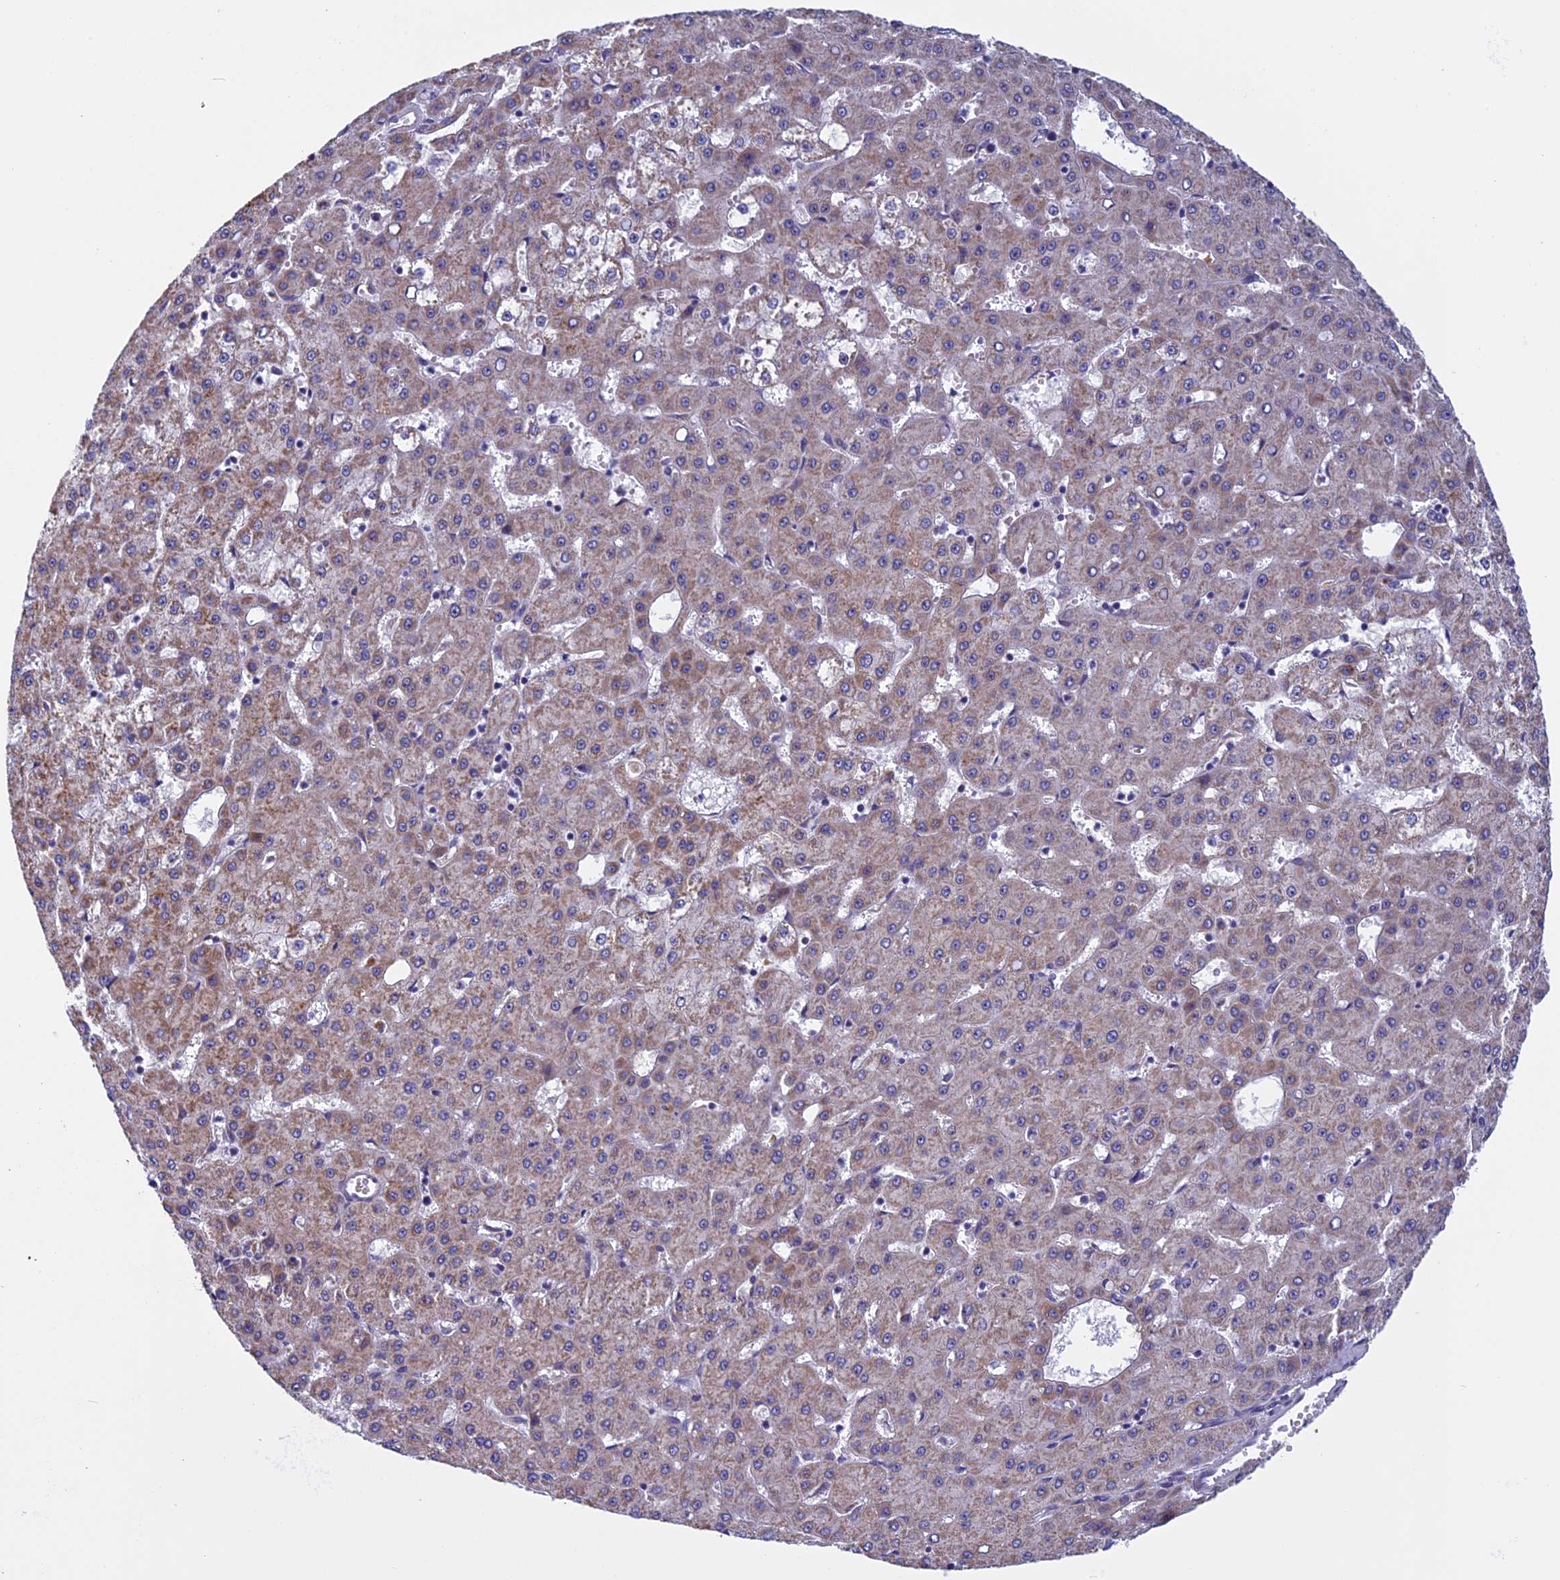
{"staining": {"intensity": "weak", "quantity": ">75%", "location": "cytoplasmic/membranous"}, "tissue": "liver cancer", "cell_type": "Tumor cells", "image_type": "cancer", "snomed": [{"axis": "morphology", "description": "Carcinoma, Hepatocellular, NOS"}, {"axis": "topography", "description": "Liver"}], "caption": "Protein expression analysis of liver cancer (hepatocellular carcinoma) demonstrates weak cytoplasmic/membranous expression in about >75% of tumor cells.", "gene": "ZNF317", "patient": {"sex": "male", "age": 47}}